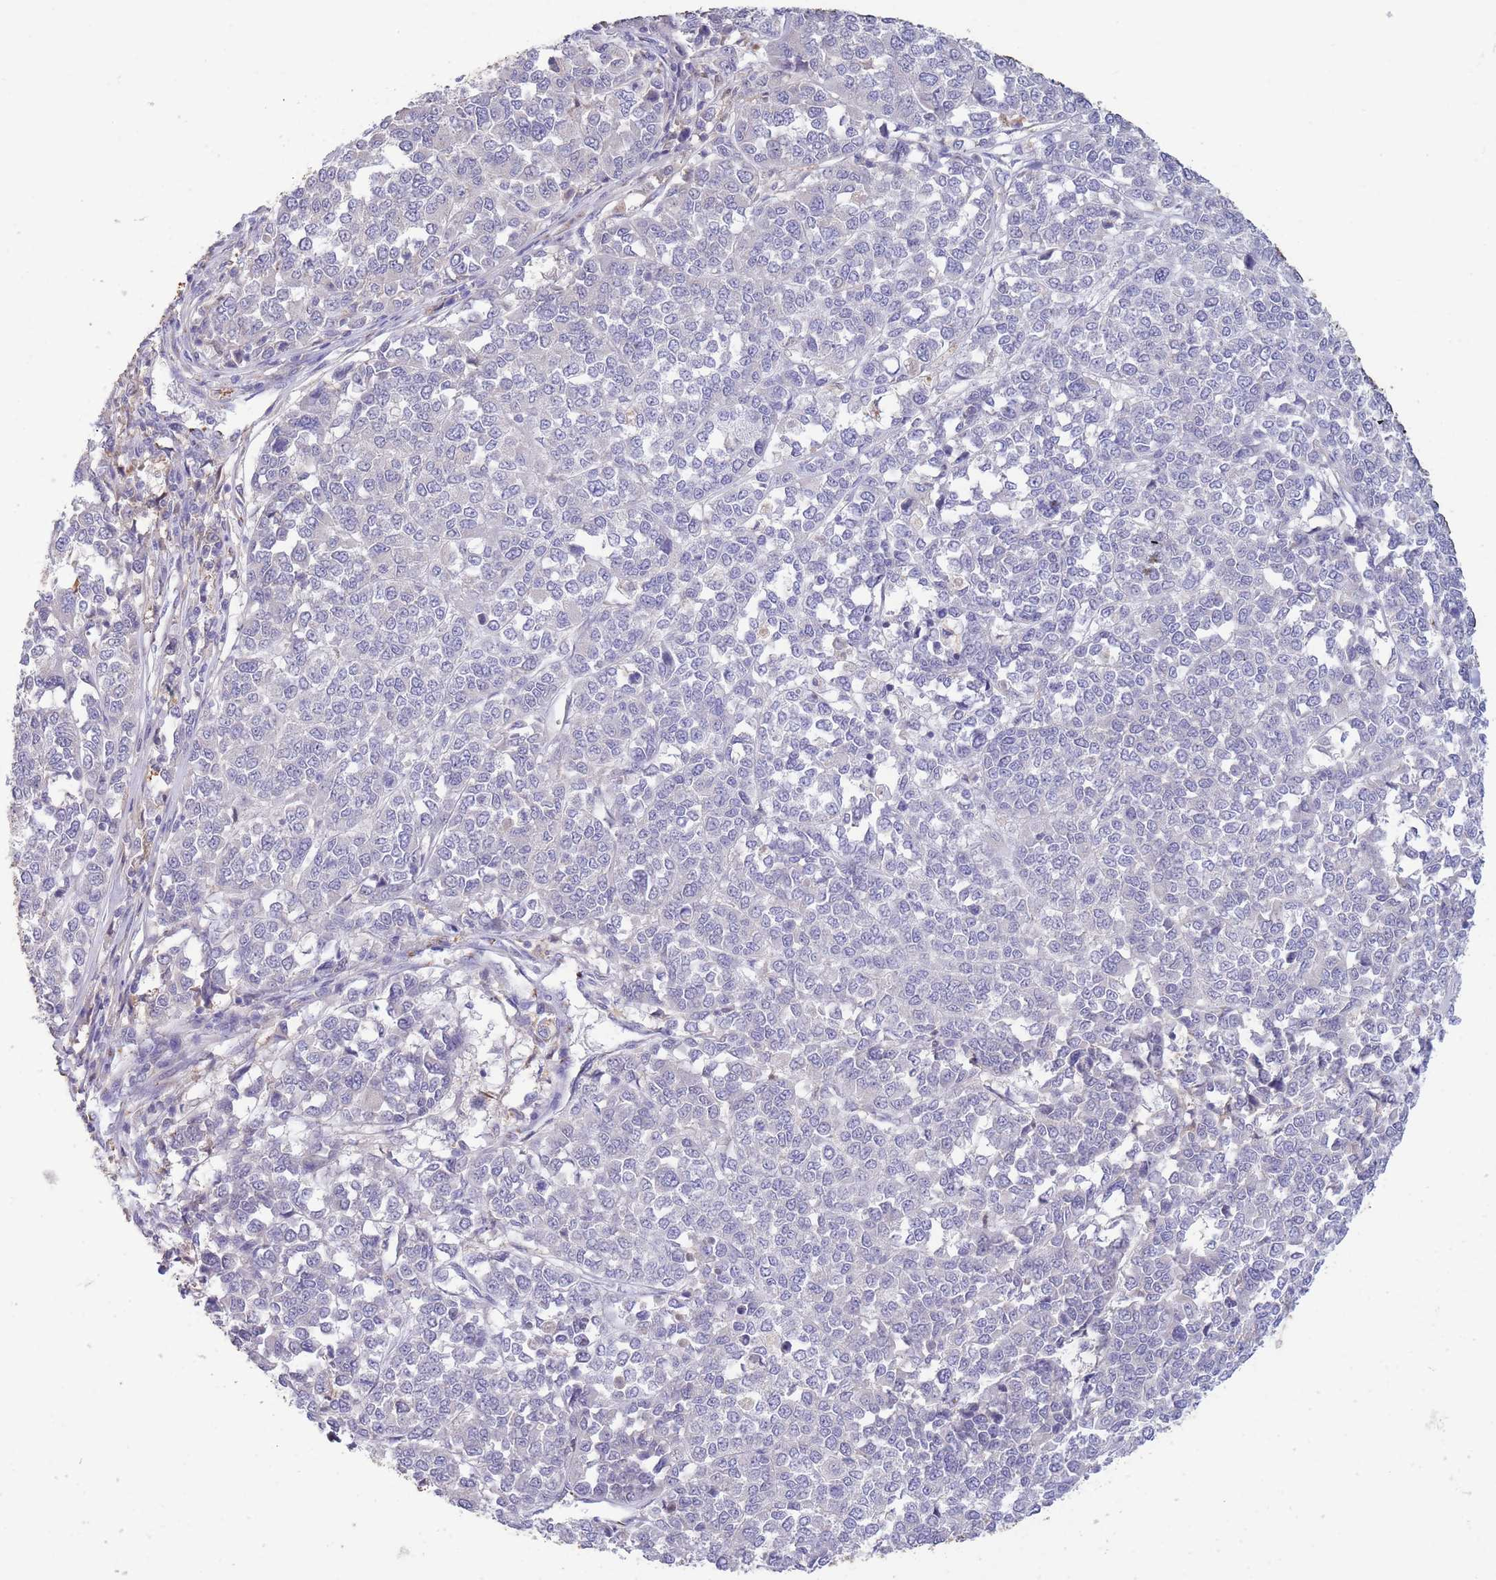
{"staining": {"intensity": "negative", "quantity": "none", "location": "none"}, "tissue": "melanoma", "cell_type": "Tumor cells", "image_type": "cancer", "snomed": [{"axis": "morphology", "description": "Malignant melanoma, Metastatic site"}, {"axis": "topography", "description": "Lymph node"}], "caption": "Protein analysis of malignant melanoma (metastatic site) demonstrates no significant staining in tumor cells.", "gene": "CENPM", "patient": {"sex": "male", "age": 44}}